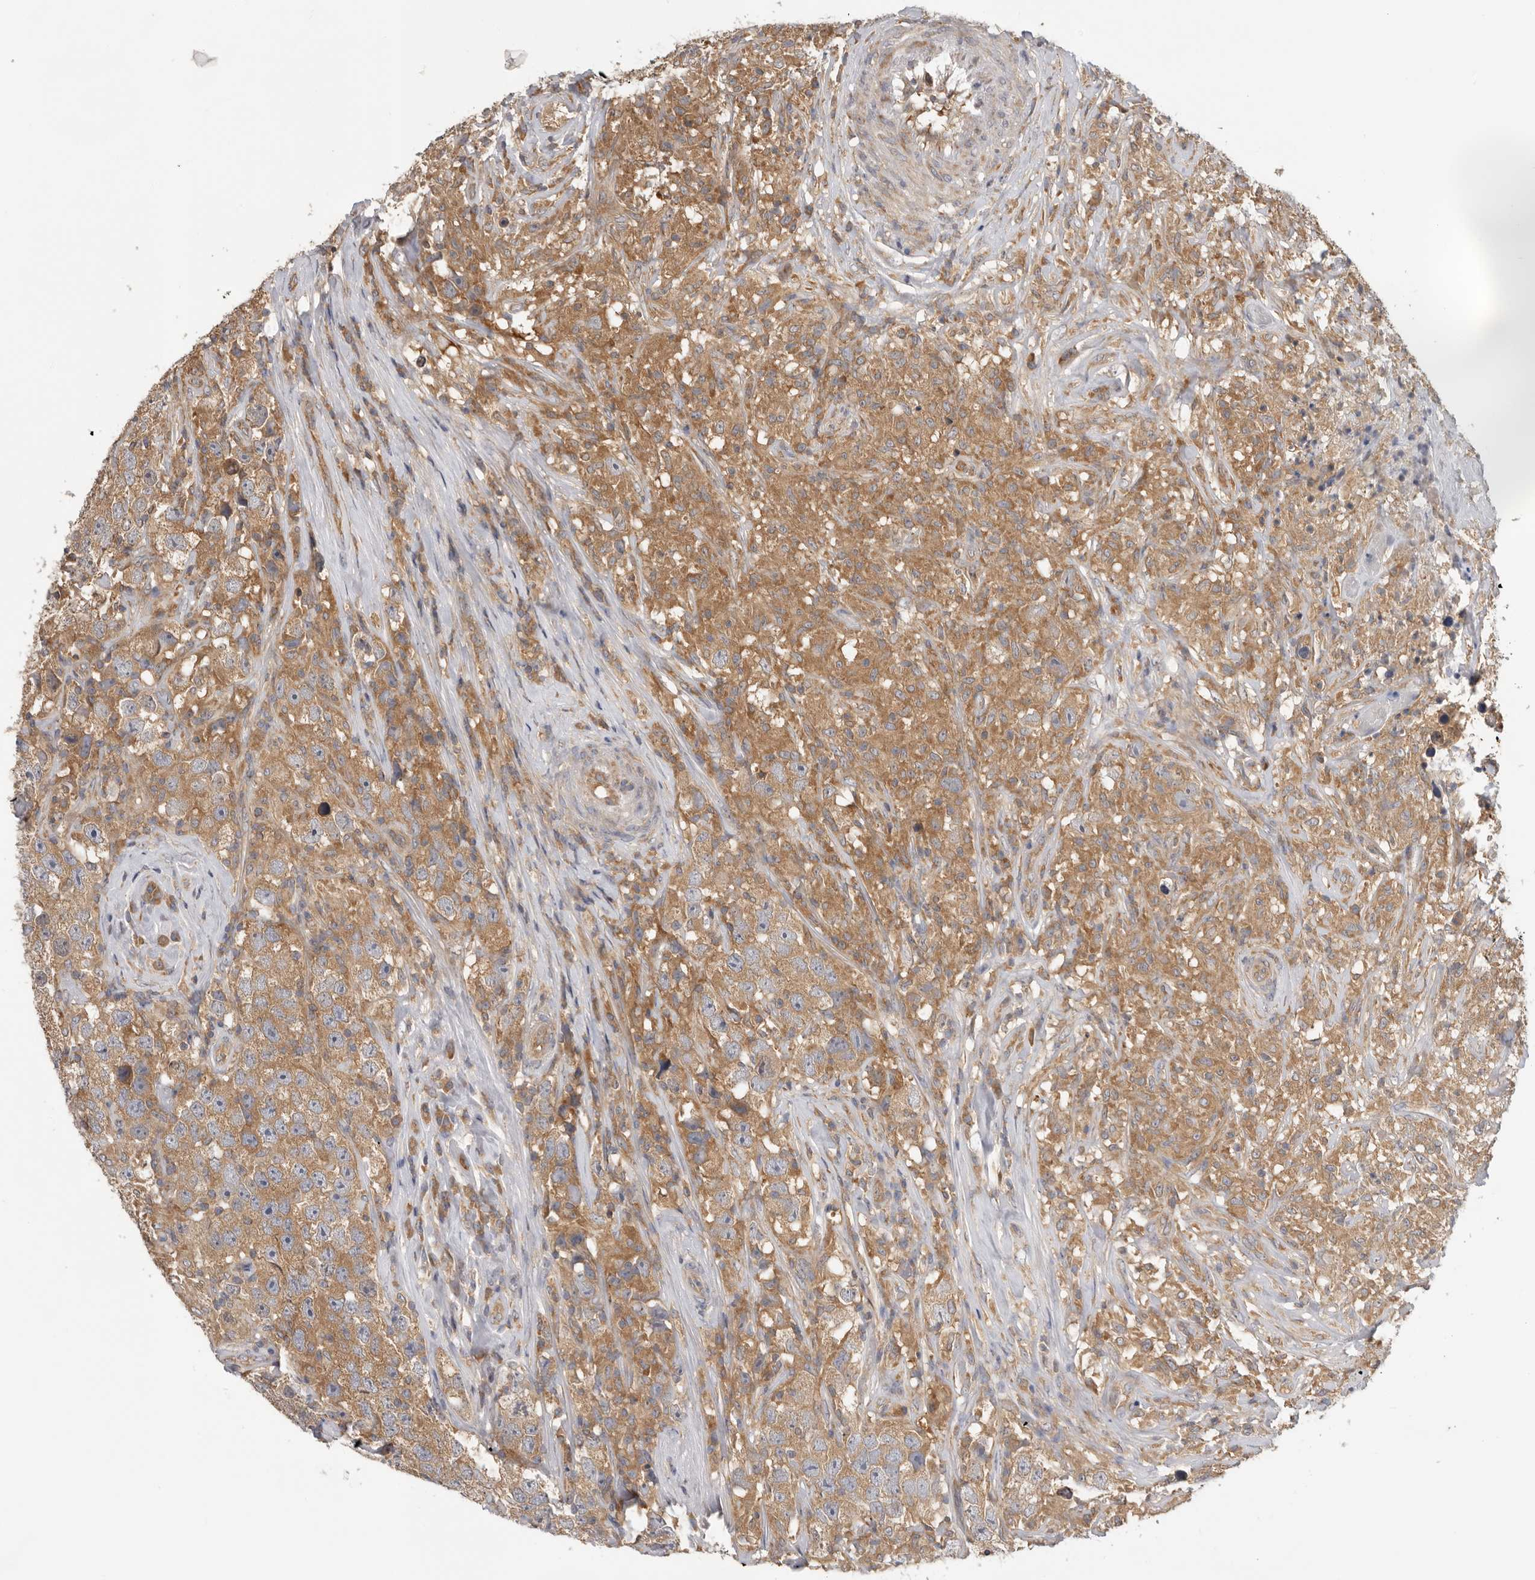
{"staining": {"intensity": "moderate", "quantity": ">75%", "location": "cytoplasmic/membranous"}, "tissue": "testis cancer", "cell_type": "Tumor cells", "image_type": "cancer", "snomed": [{"axis": "morphology", "description": "Seminoma, NOS"}, {"axis": "topography", "description": "Testis"}], "caption": "A medium amount of moderate cytoplasmic/membranous positivity is seen in about >75% of tumor cells in seminoma (testis) tissue.", "gene": "PPP1R42", "patient": {"sex": "male", "age": 49}}